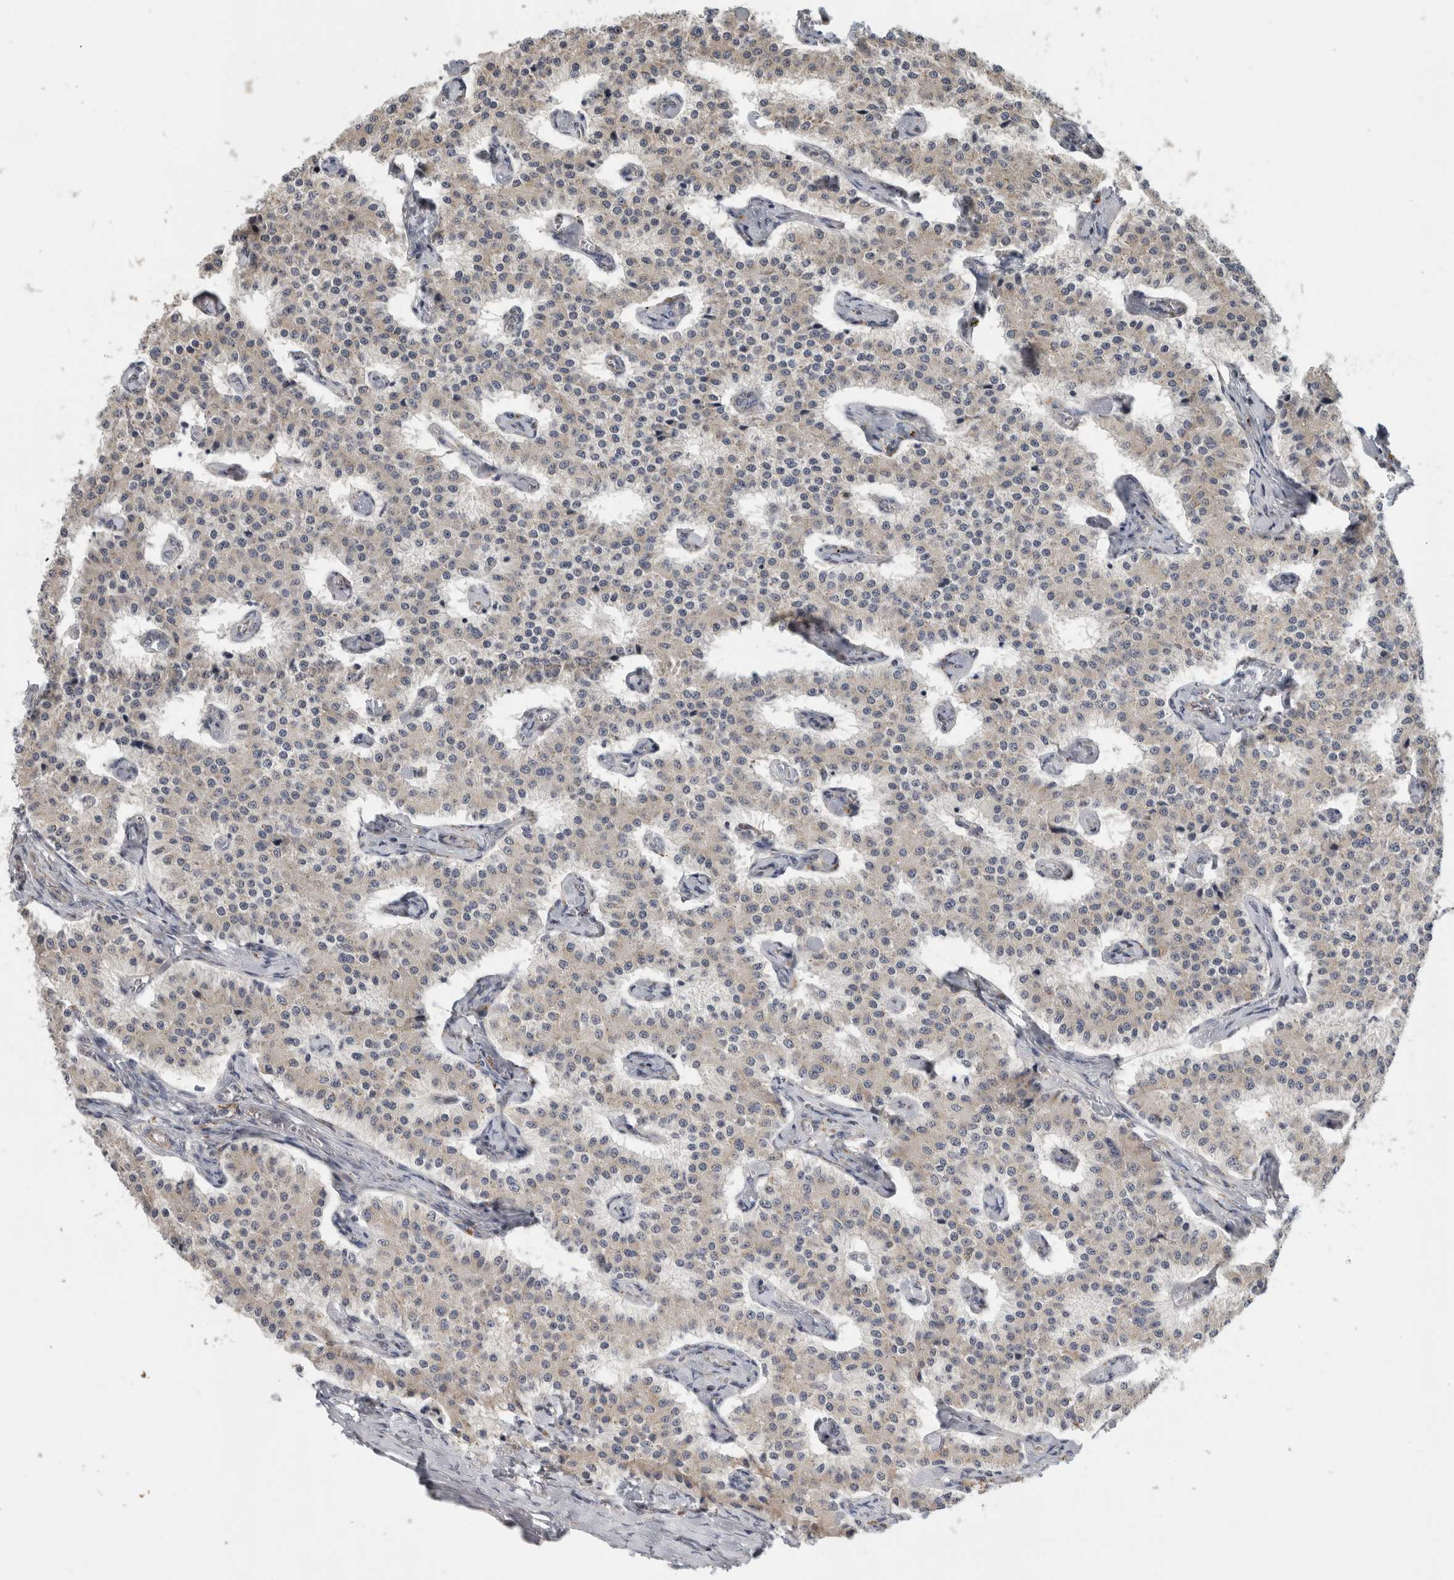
{"staining": {"intensity": "weak", "quantity": "25%-75%", "location": "cytoplasmic/membranous"}, "tissue": "carcinoid", "cell_type": "Tumor cells", "image_type": "cancer", "snomed": [{"axis": "morphology", "description": "Carcinoid, malignant, NOS"}, {"axis": "topography", "description": "Colon"}], "caption": "This is an image of immunohistochemistry (IHC) staining of carcinoid, which shows weak positivity in the cytoplasmic/membranous of tumor cells.", "gene": "MGAT1", "patient": {"sex": "female", "age": 52}}